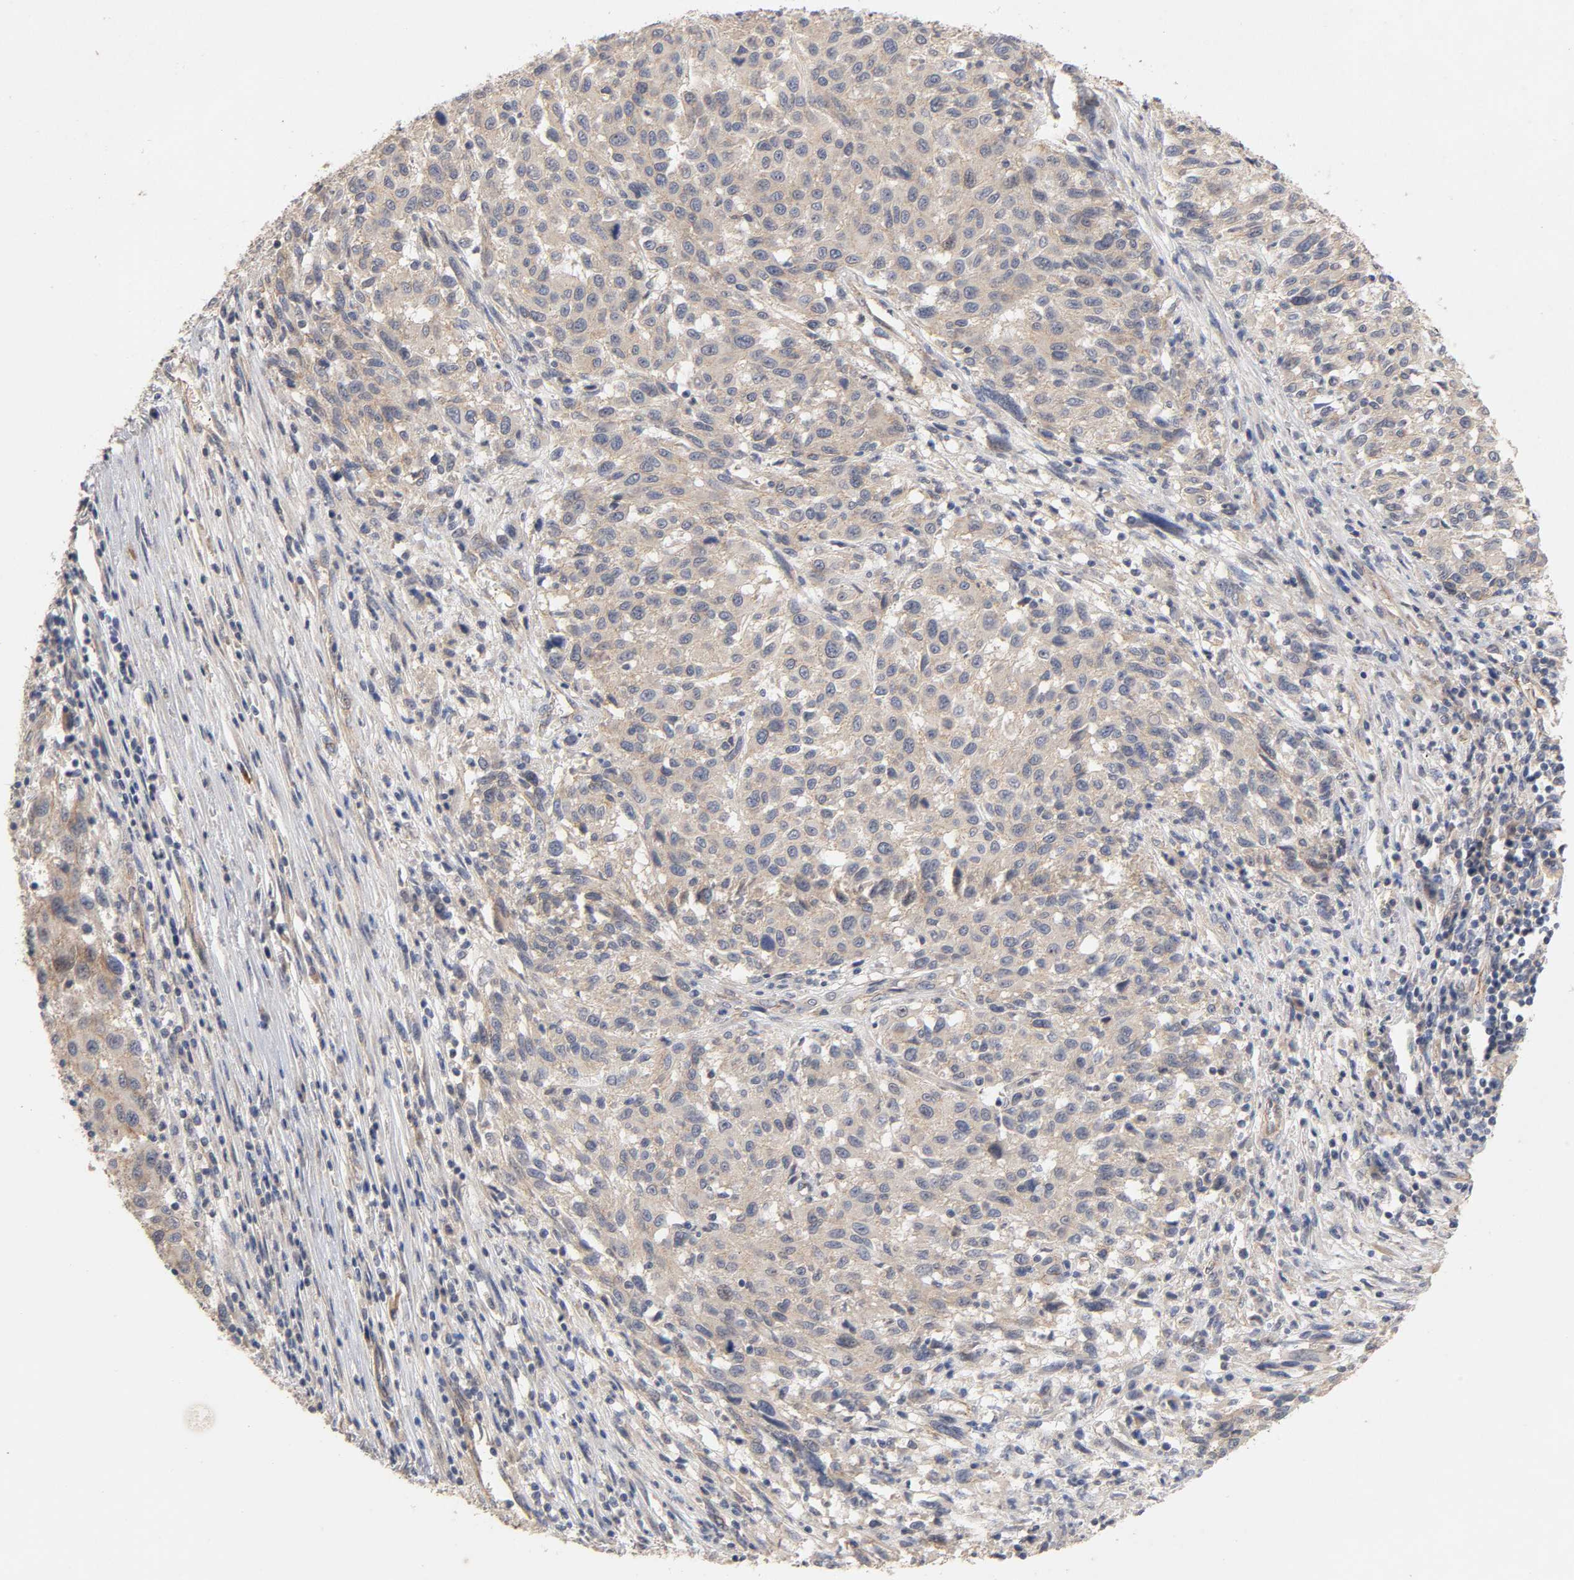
{"staining": {"intensity": "weak", "quantity": ">75%", "location": "cytoplasmic/membranous"}, "tissue": "melanoma", "cell_type": "Tumor cells", "image_type": "cancer", "snomed": [{"axis": "morphology", "description": "Malignant melanoma, Metastatic site"}, {"axis": "topography", "description": "Lymph node"}], "caption": "Immunohistochemical staining of human malignant melanoma (metastatic site) shows low levels of weak cytoplasmic/membranous staining in about >75% of tumor cells. (DAB = brown stain, brightfield microscopy at high magnification).", "gene": "PDZD11", "patient": {"sex": "male", "age": 61}}